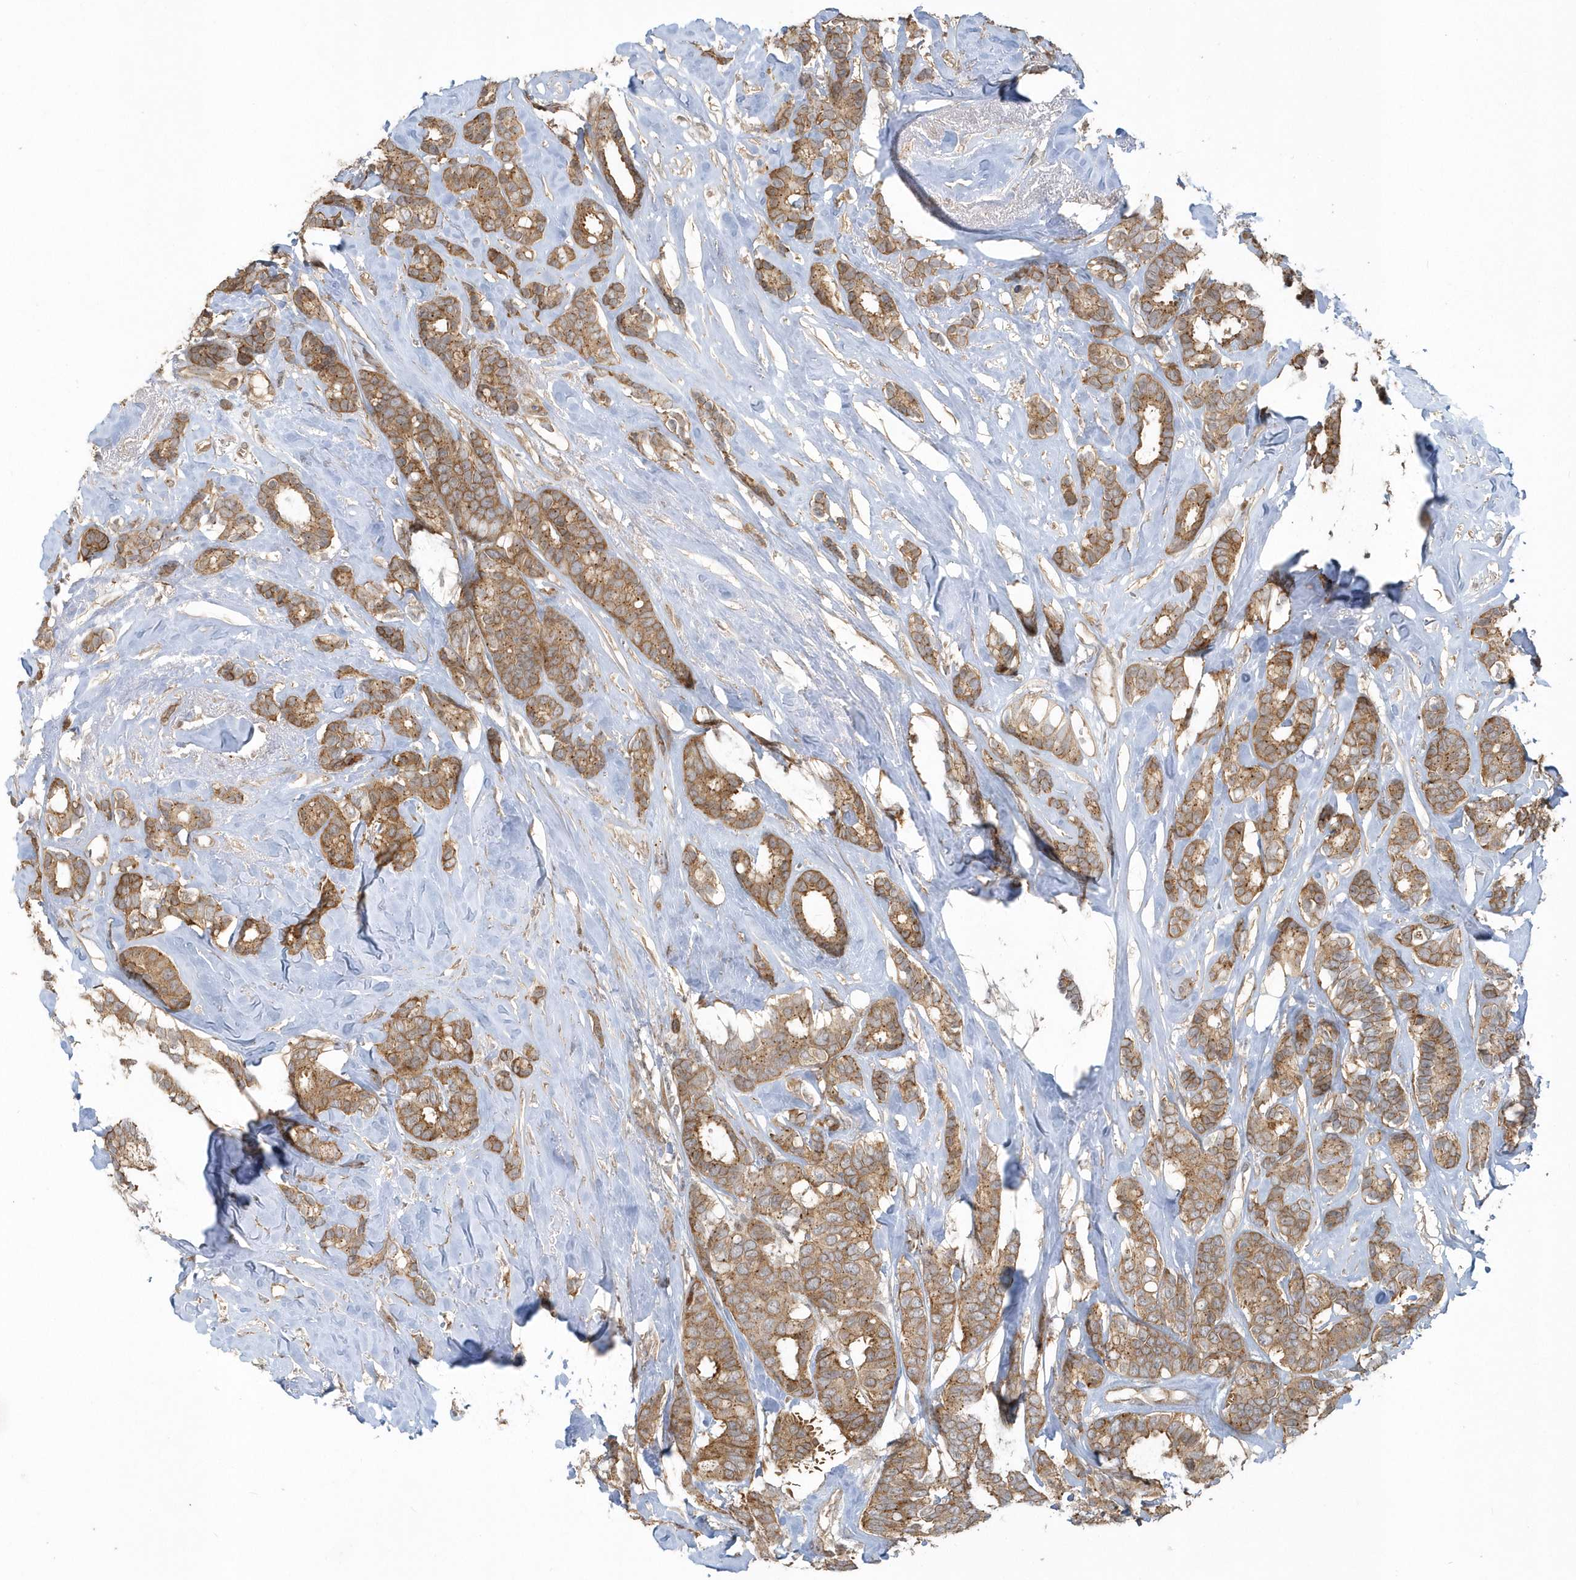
{"staining": {"intensity": "moderate", "quantity": ">75%", "location": "cytoplasmic/membranous"}, "tissue": "breast cancer", "cell_type": "Tumor cells", "image_type": "cancer", "snomed": [{"axis": "morphology", "description": "Duct carcinoma"}, {"axis": "topography", "description": "Breast"}], "caption": "Tumor cells exhibit medium levels of moderate cytoplasmic/membranous positivity in approximately >75% of cells in human breast cancer.", "gene": "STIM2", "patient": {"sex": "female", "age": 87}}